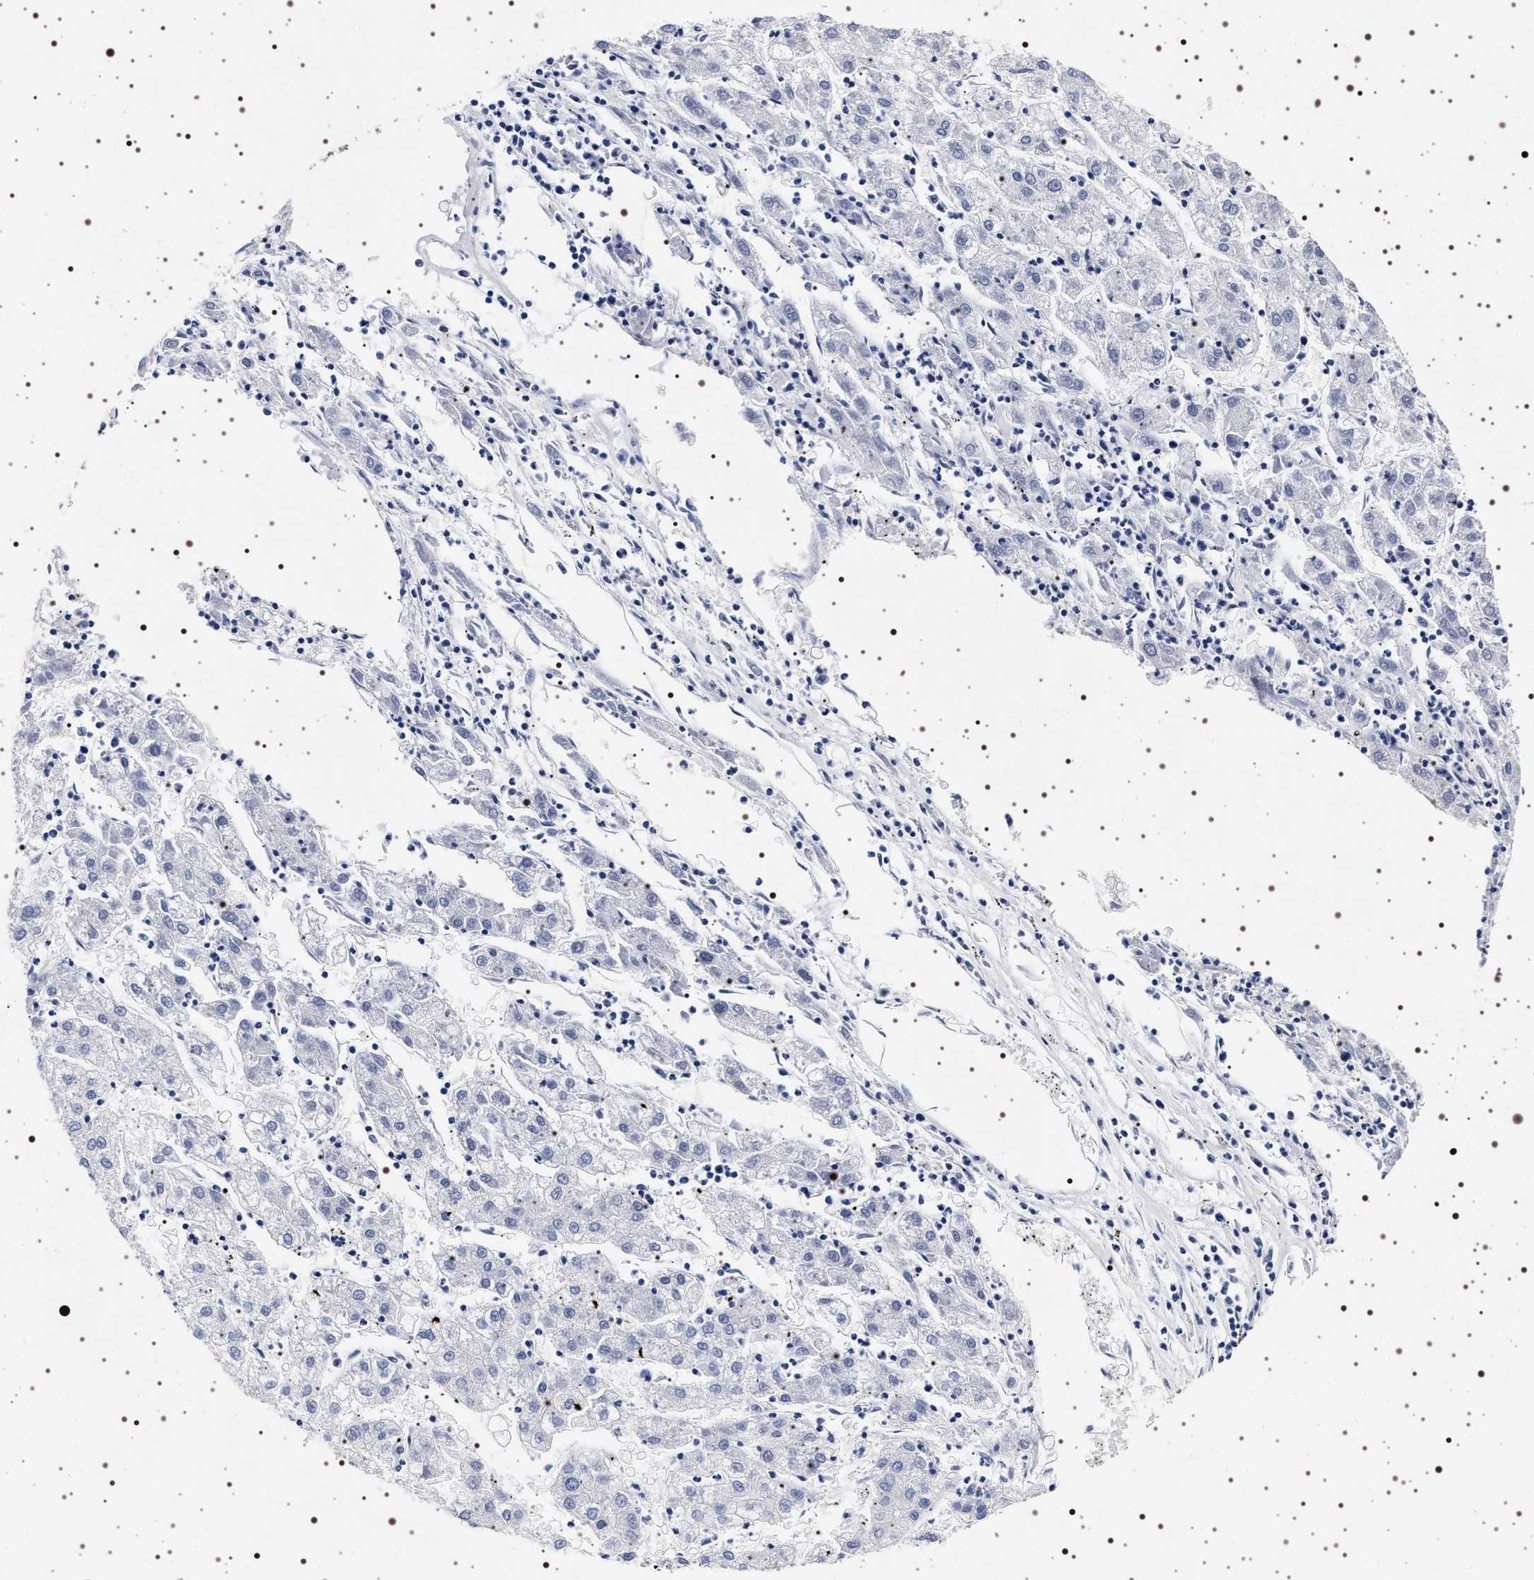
{"staining": {"intensity": "negative", "quantity": "none", "location": "none"}, "tissue": "liver cancer", "cell_type": "Tumor cells", "image_type": "cancer", "snomed": [{"axis": "morphology", "description": "Carcinoma, Hepatocellular, NOS"}, {"axis": "topography", "description": "Liver"}], "caption": "Tumor cells show no significant protein staining in hepatocellular carcinoma (liver).", "gene": "SYN1", "patient": {"sex": "male", "age": 72}}